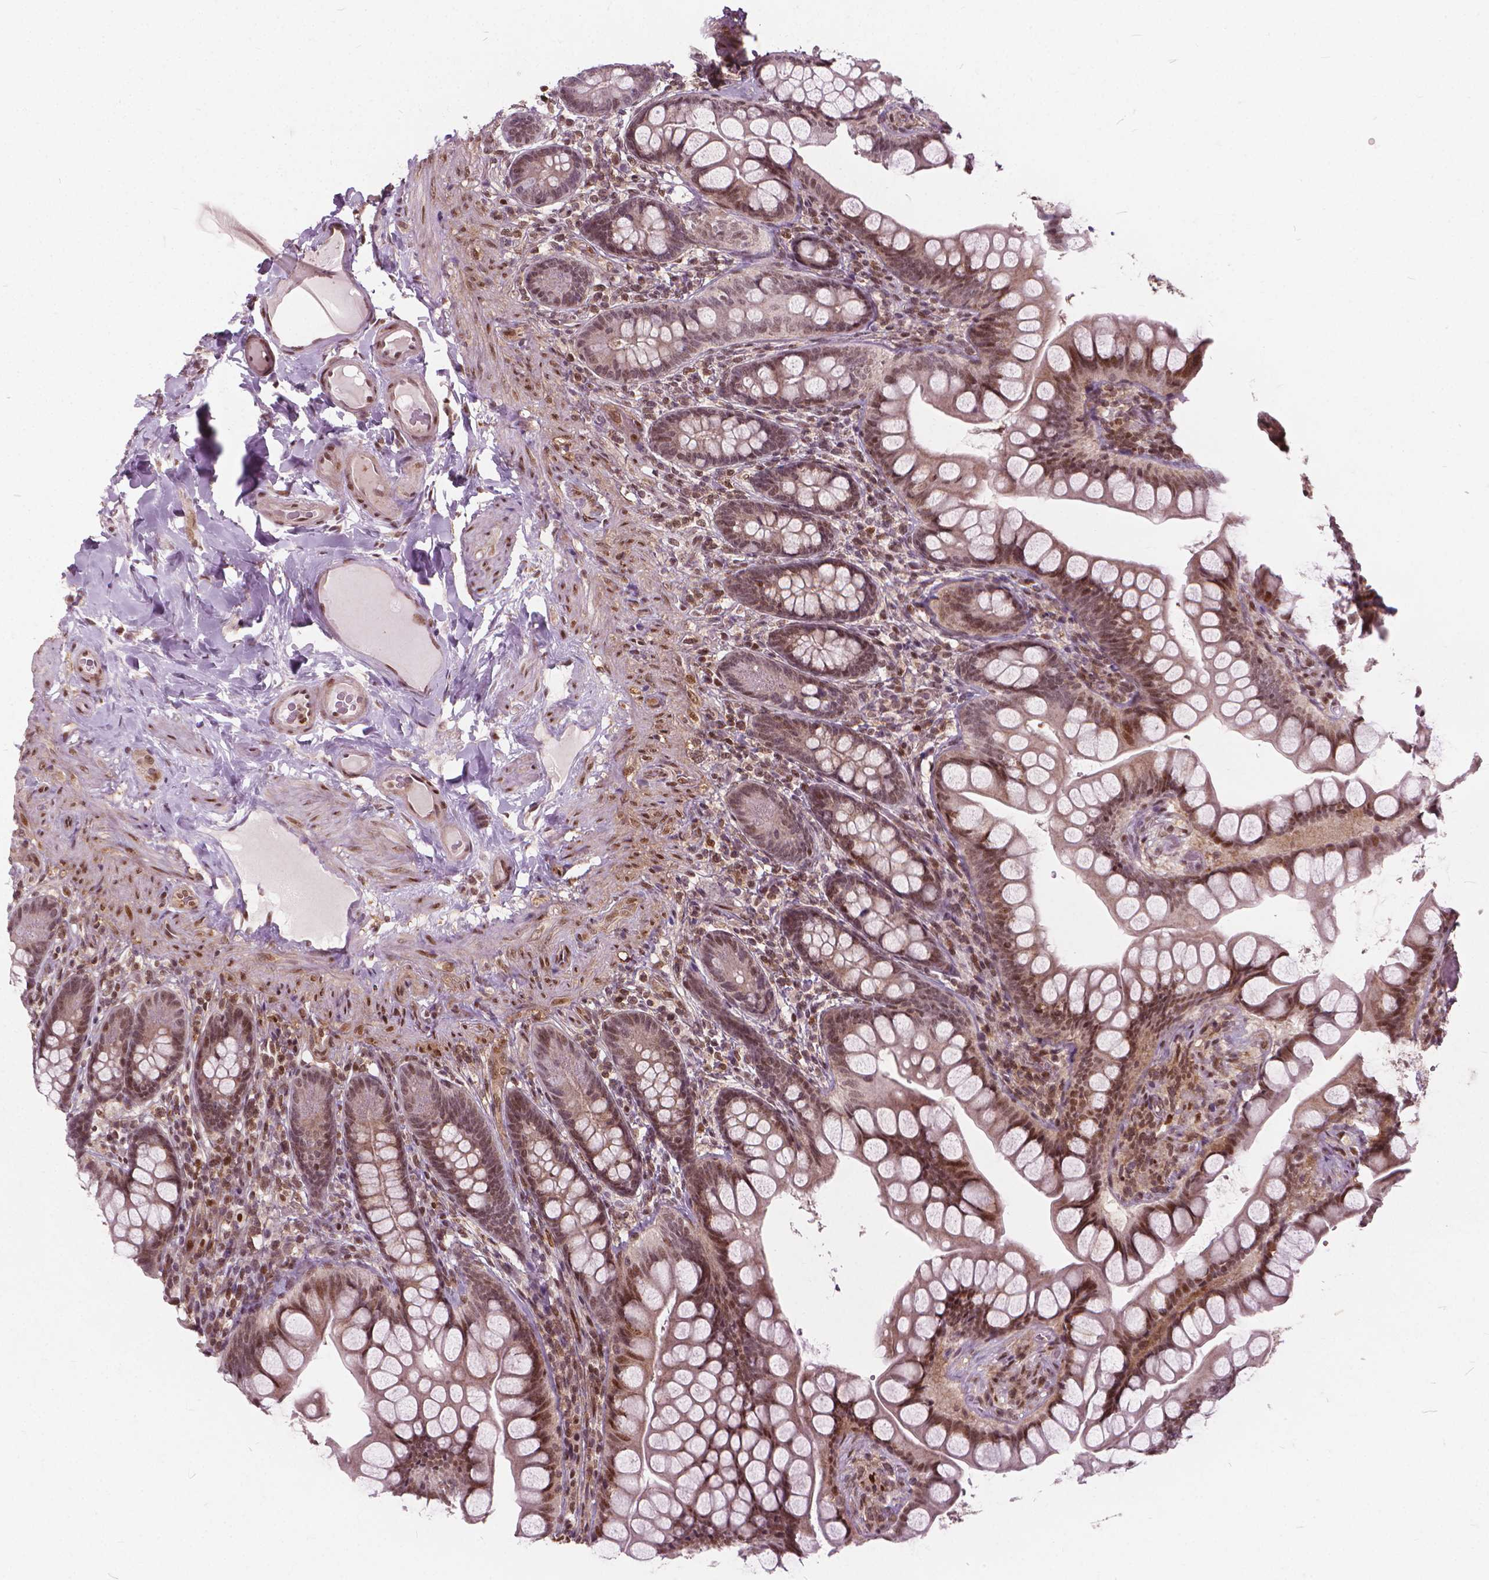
{"staining": {"intensity": "moderate", "quantity": ">75%", "location": "cytoplasmic/membranous,nuclear"}, "tissue": "small intestine", "cell_type": "Glandular cells", "image_type": "normal", "snomed": [{"axis": "morphology", "description": "Normal tissue, NOS"}, {"axis": "topography", "description": "Small intestine"}], "caption": "About >75% of glandular cells in unremarkable human small intestine demonstrate moderate cytoplasmic/membranous,nuclear protein expression as visualized by brown immunohistochemical staining.", "gene": "STAT5B", "patient": {"sex": "male", "age": 70}}